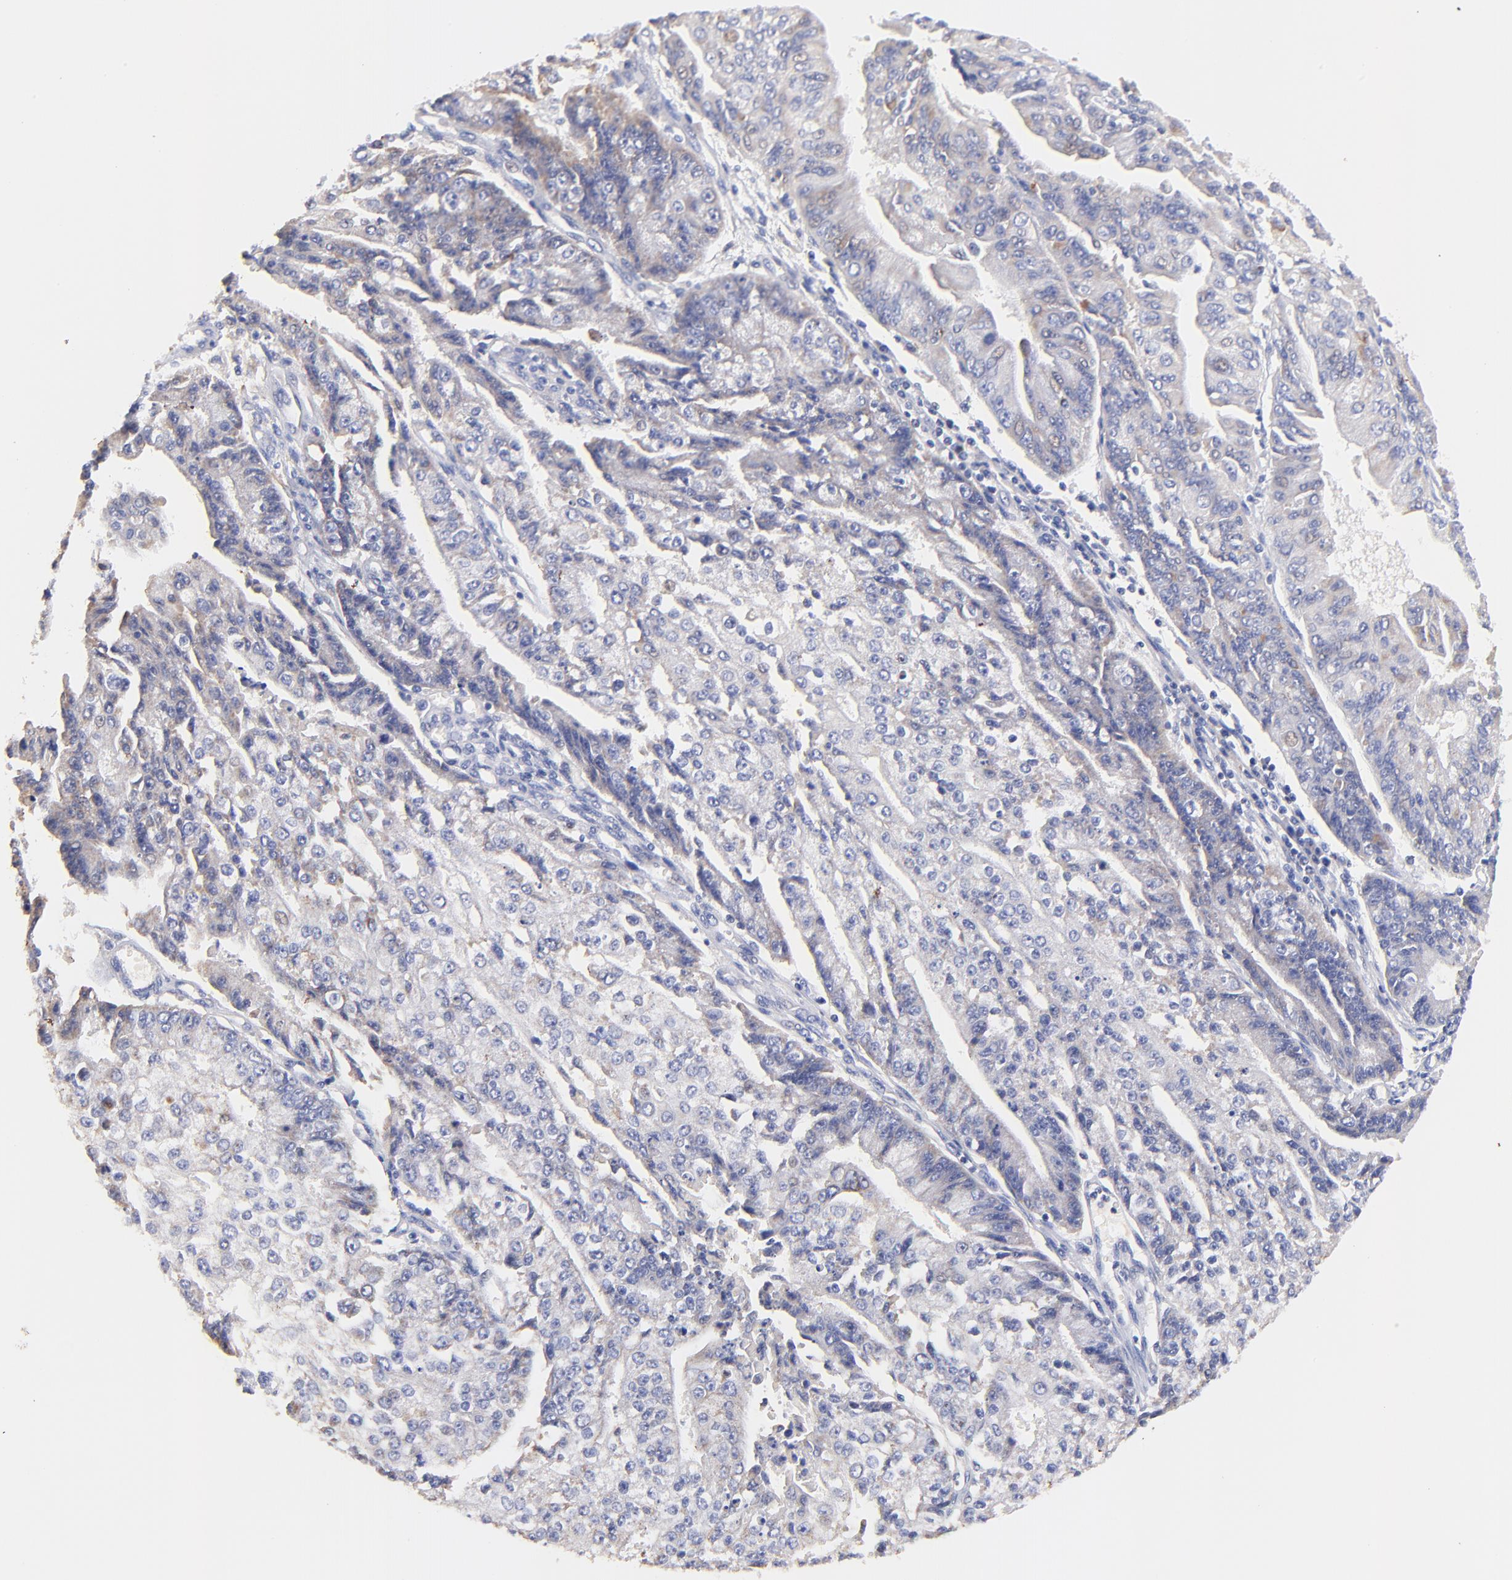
{"staining": {"intensity": "negative", "quantity": "none", "location": "none"}, "tissue": "endometrial cancer", "cell_type": "Tumor cells", "image_type": "cancer", "snomed": [{"axis": "morphology", "description": "Adenocarcinoma, NOS"}, {"axis": "topography", "description": "Endometrium"}], "caption": "DAB immunohistochemical staining of endometrial cancer (adenocarcinoma) shows no significant positivity in tumor cells.", "gene": "IGLV7-43", "patient": {"sex": "female", "age": 75}}